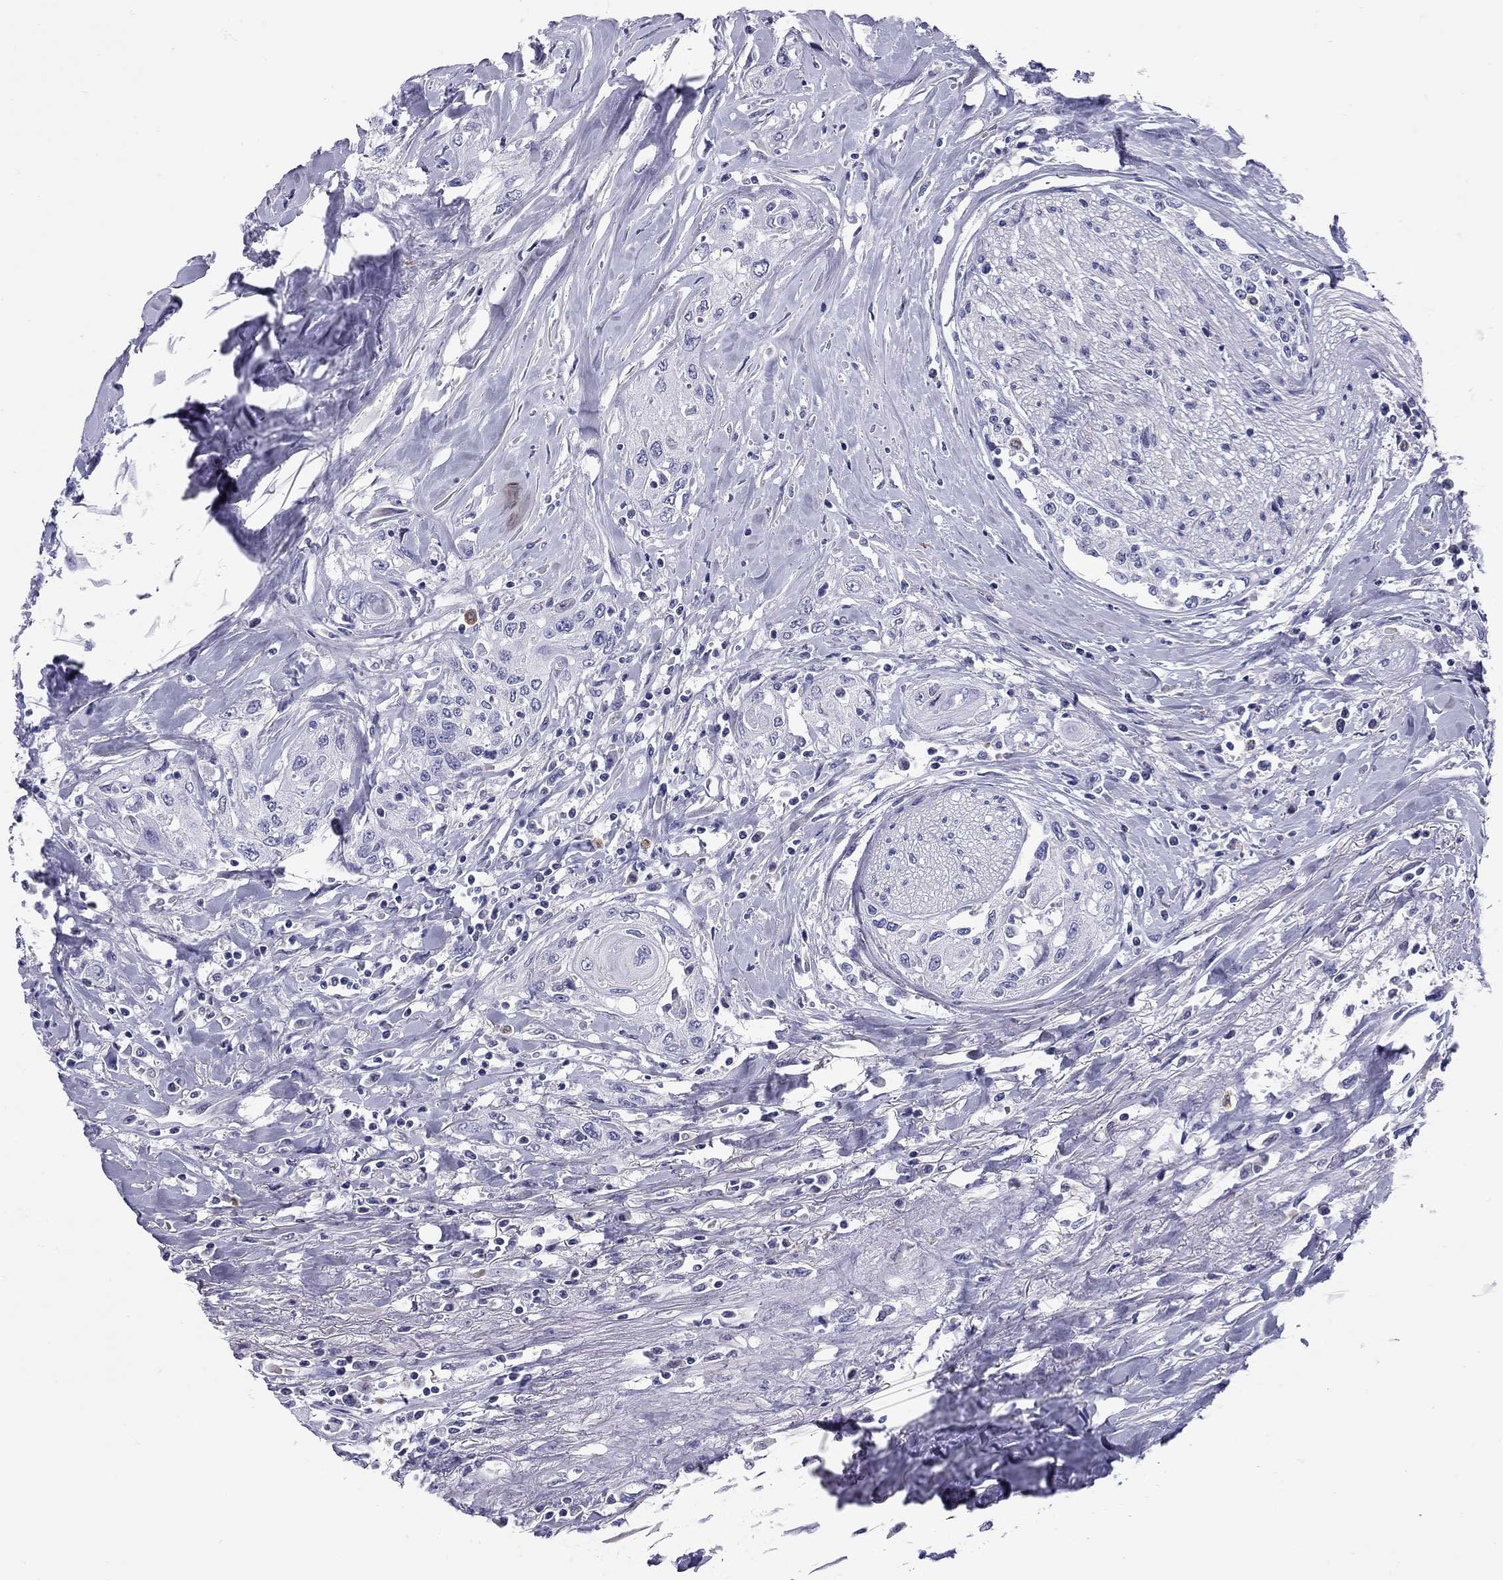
{"staining": {"intensity": "negative", "quantity": "none", "location": "none"}, "tissue": "head and neck cancer", "cell_type": "Tumor cells", "image_type": "cancer", "snomed": [{"axis": "morphology", "description": "Normal tissue, NOS"}, {"axis": "morphology", "description": "Squamous cell carcinoma, NOS"}, {"axis": "topography", "description": "Oral tissue"}, {"axis": "topography", "description": "Peripheral nerve tissue"}, {"axis": "topography", "description": "Head-Neck"}], "caption": "The IHC histopathology image has no significant positivity in tumor cells of head and neck cancer (squamous cell carcinoma) tissue.", "gene": "C8orf88", "patient": {"sex": "female", "age": 59}}